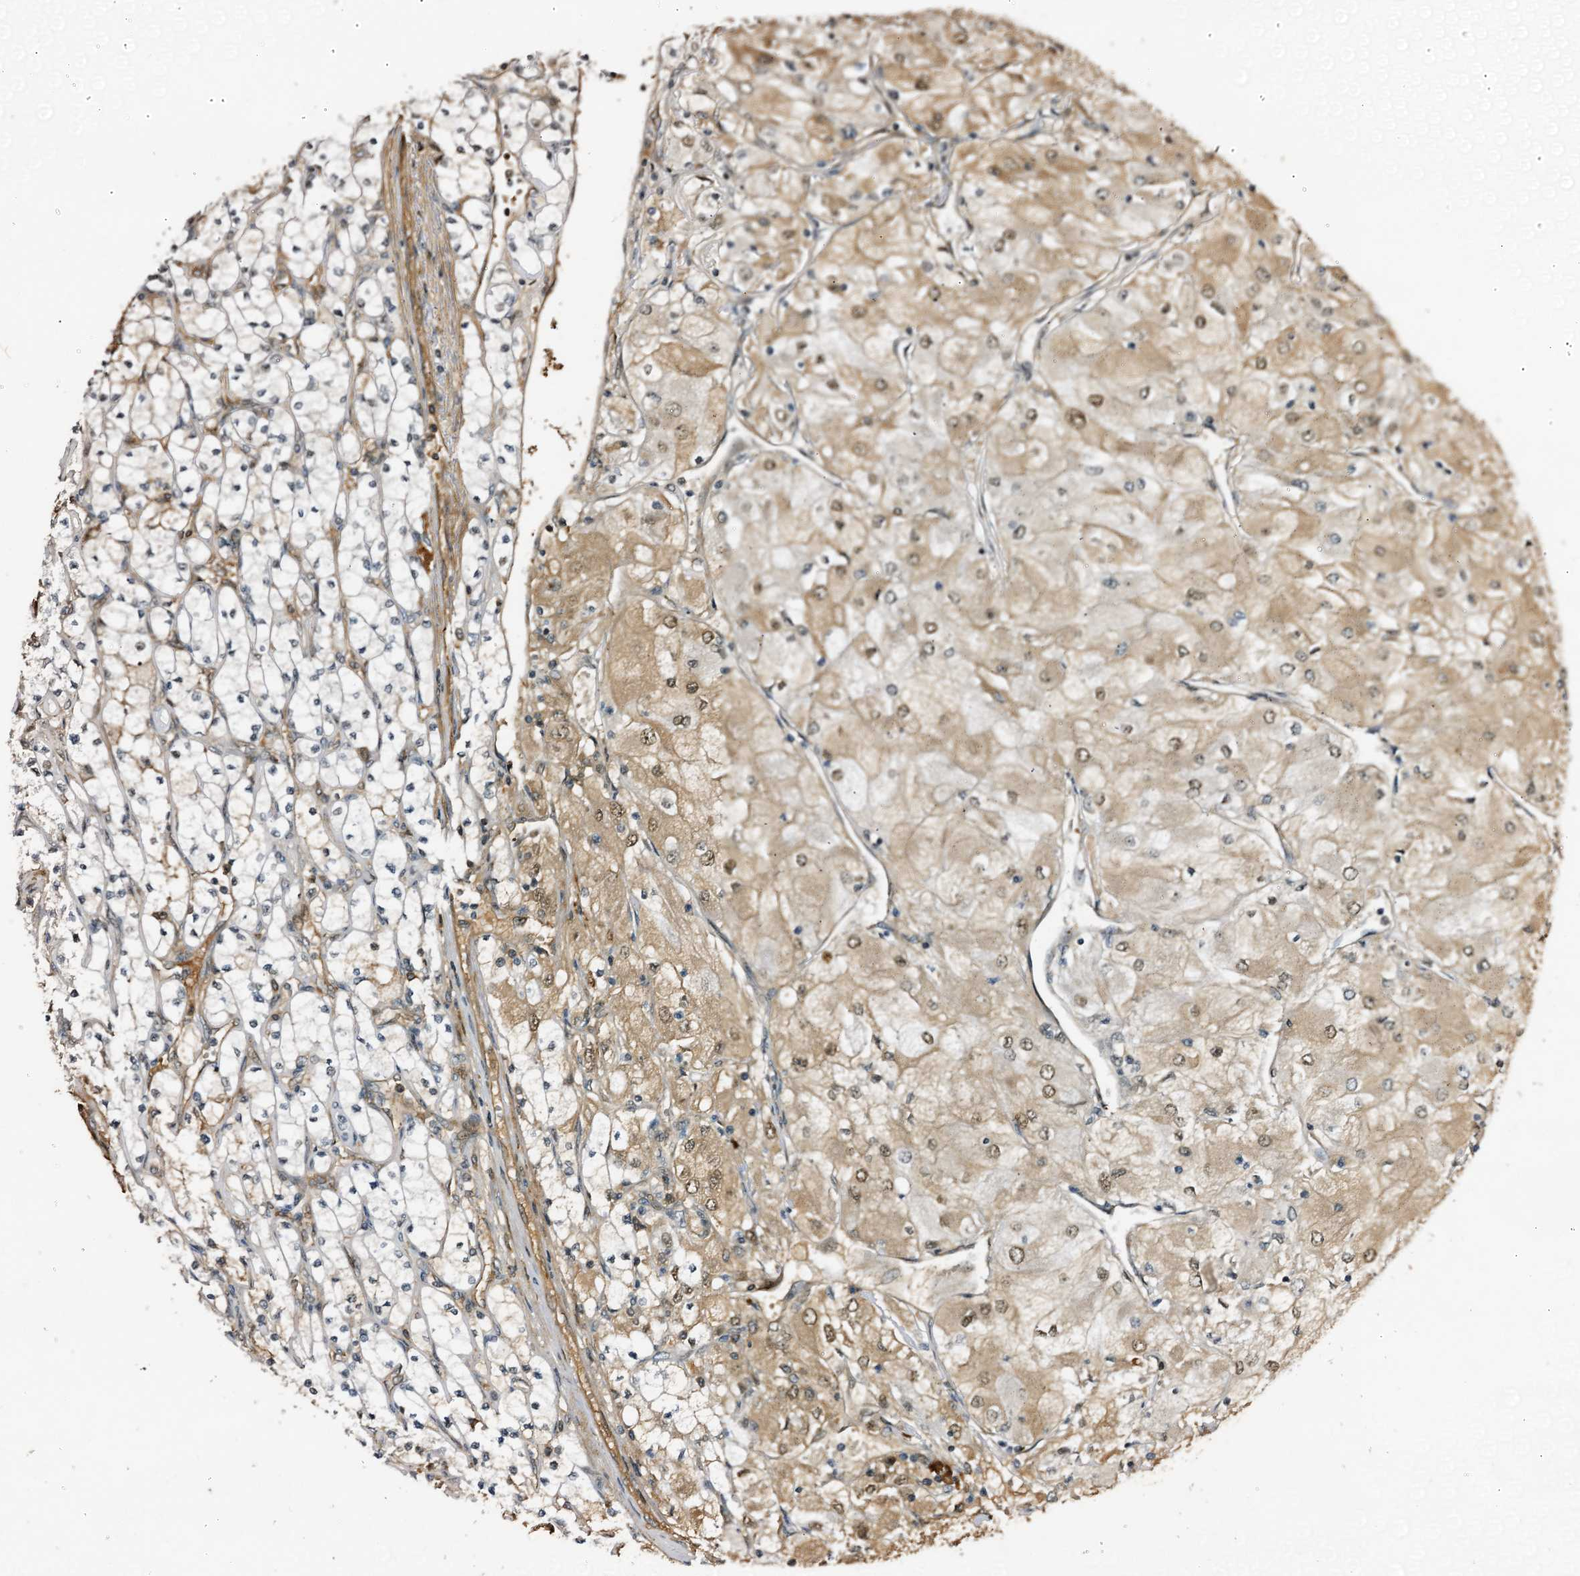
{"staining": {"intensity": "moderate", "quantity": "25%-75%", "location": "cytoplasmic/membranous,nuclear"}, "tissue": "renal cancer", "cell_type": "Tumor cells", "image_type": "cancer", "snomed": [{"axis": "morphology", "description": "Adenocarcinoma, NOS"}, {"axis": "topography", "description": "Kidney"}], "caption": "Immunohistochemical staining of human adenocarcinoma (renal) reveals medium levels of moderate cytoplasmic/membranous and nuclear protein expression in about 25%-75% of tumor cells.", "gene": "TRAPPC4", "patient": {"sex": "male", "age": 80}}